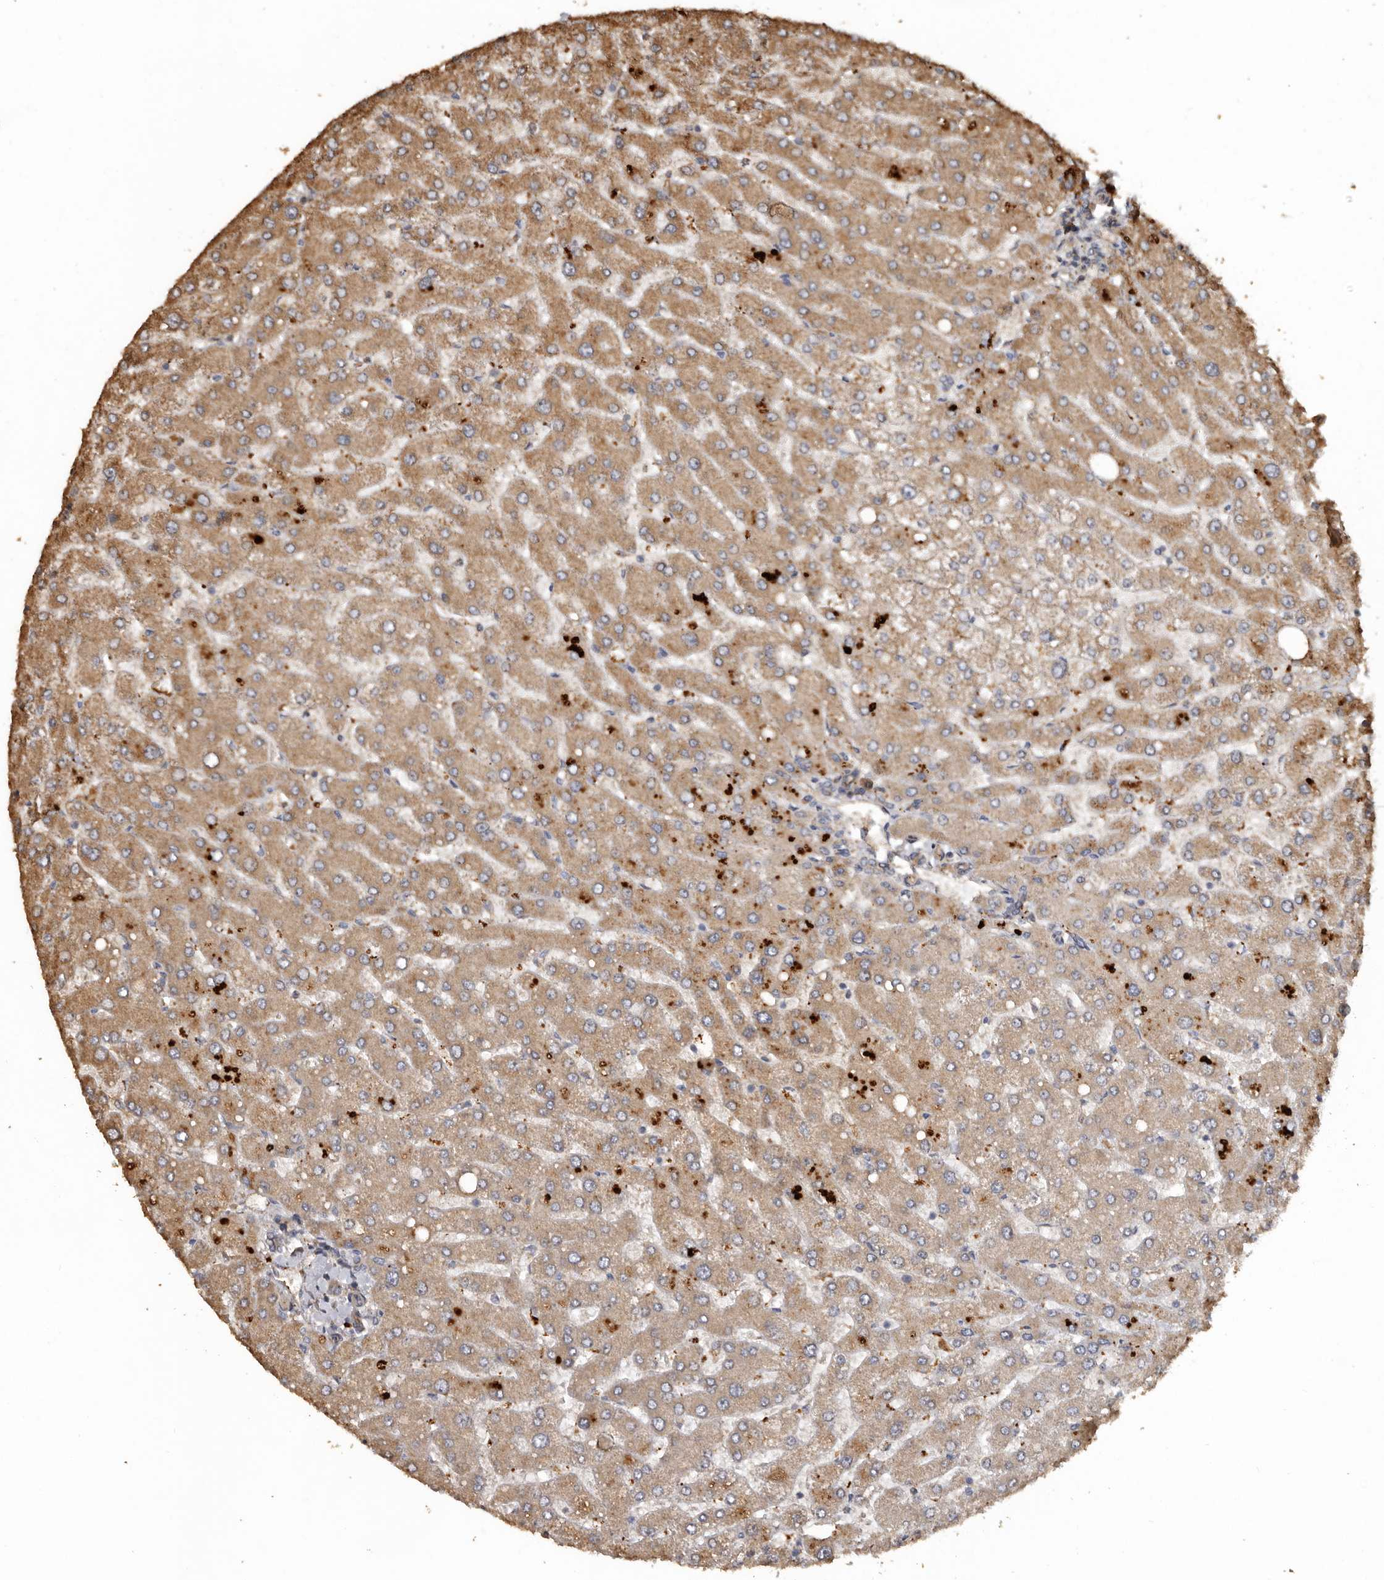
{"staining": {"intensity": "weak", "quantity": "25%-75%", "location": "cytoplasmic/membranous"}, "tissue": "liver", "cell_type": "Cholangiocytes", "image_type": "normal", "snomed": [{"axis": "morphology", "description": "Normal tissue, NOS"}, {"axis": "topography", "description": "Liver"}], "caption": "The histopathology image displays a brown stain indicating the presence of a protein in the cytoplasmic/membranous of cholangiocytes in liver. Nuclei are stained in blue.", "gene": "FLCN", "patient": {"sex": "male", "age": 55}}